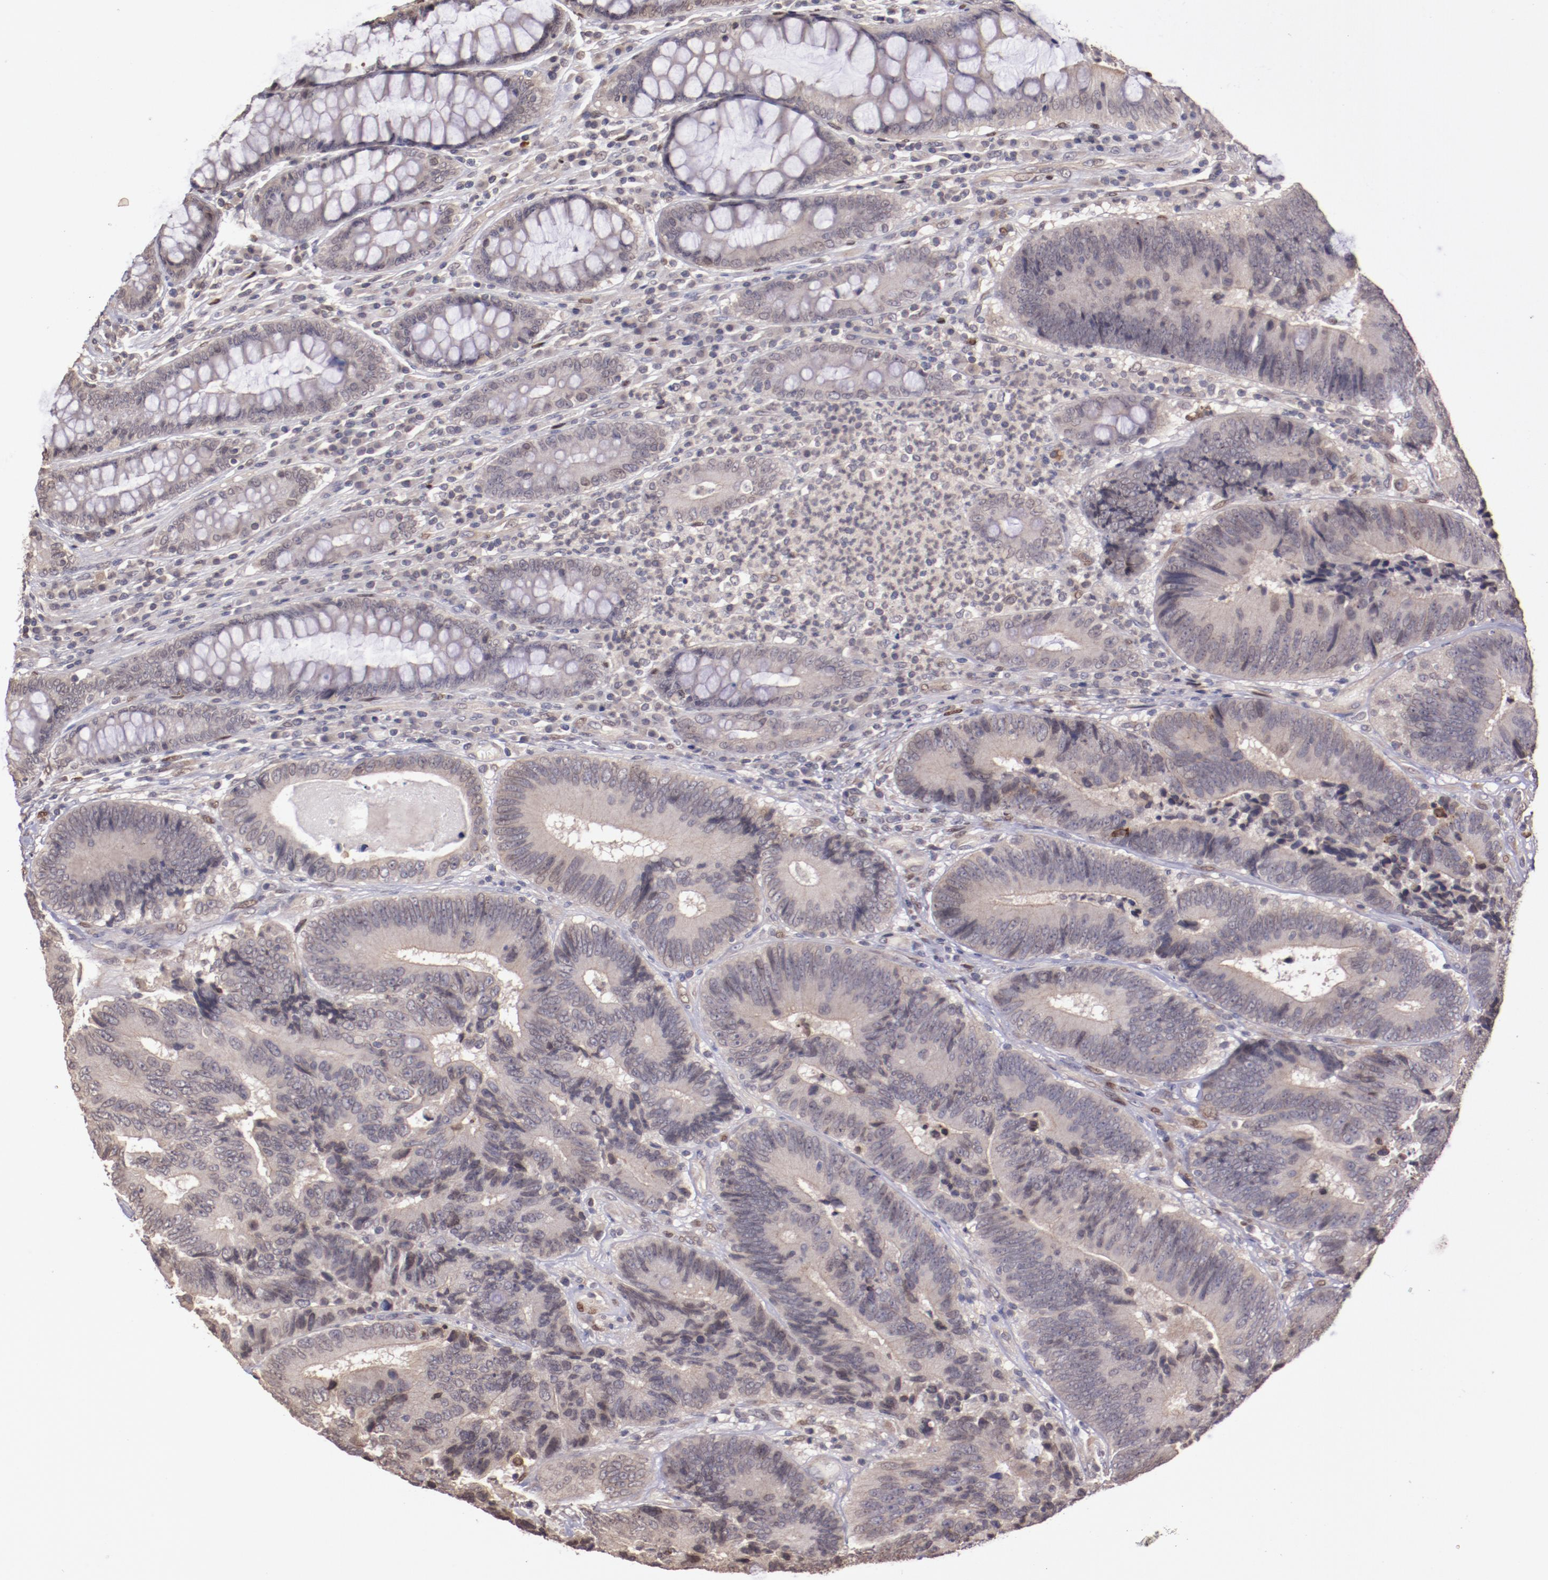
{"staining": {"intensity": "weak", "quantity": "25%-75%", "location": "cytoplasmic/membranous"}, "tissue": "colorectal cancer", "cell_type": "Tumor cells", "image_type": "cancer", "snomed": [{"axis": "morphology", "description": "Normal tissue, NOS"}, {"axis": "morphology", "description": "Adenocarcinoma, NOS"}, {"axis": "topography", "description": "Colon"}], "caption": "Protein expression analysis of human adenocarcinoma (colorectal) reveals weak cytoplasmic/membranous staining in about 25%-75% of tumor cells.", "gene": "NUP62CL", "patient": {"sex": "female", "age": 78}}